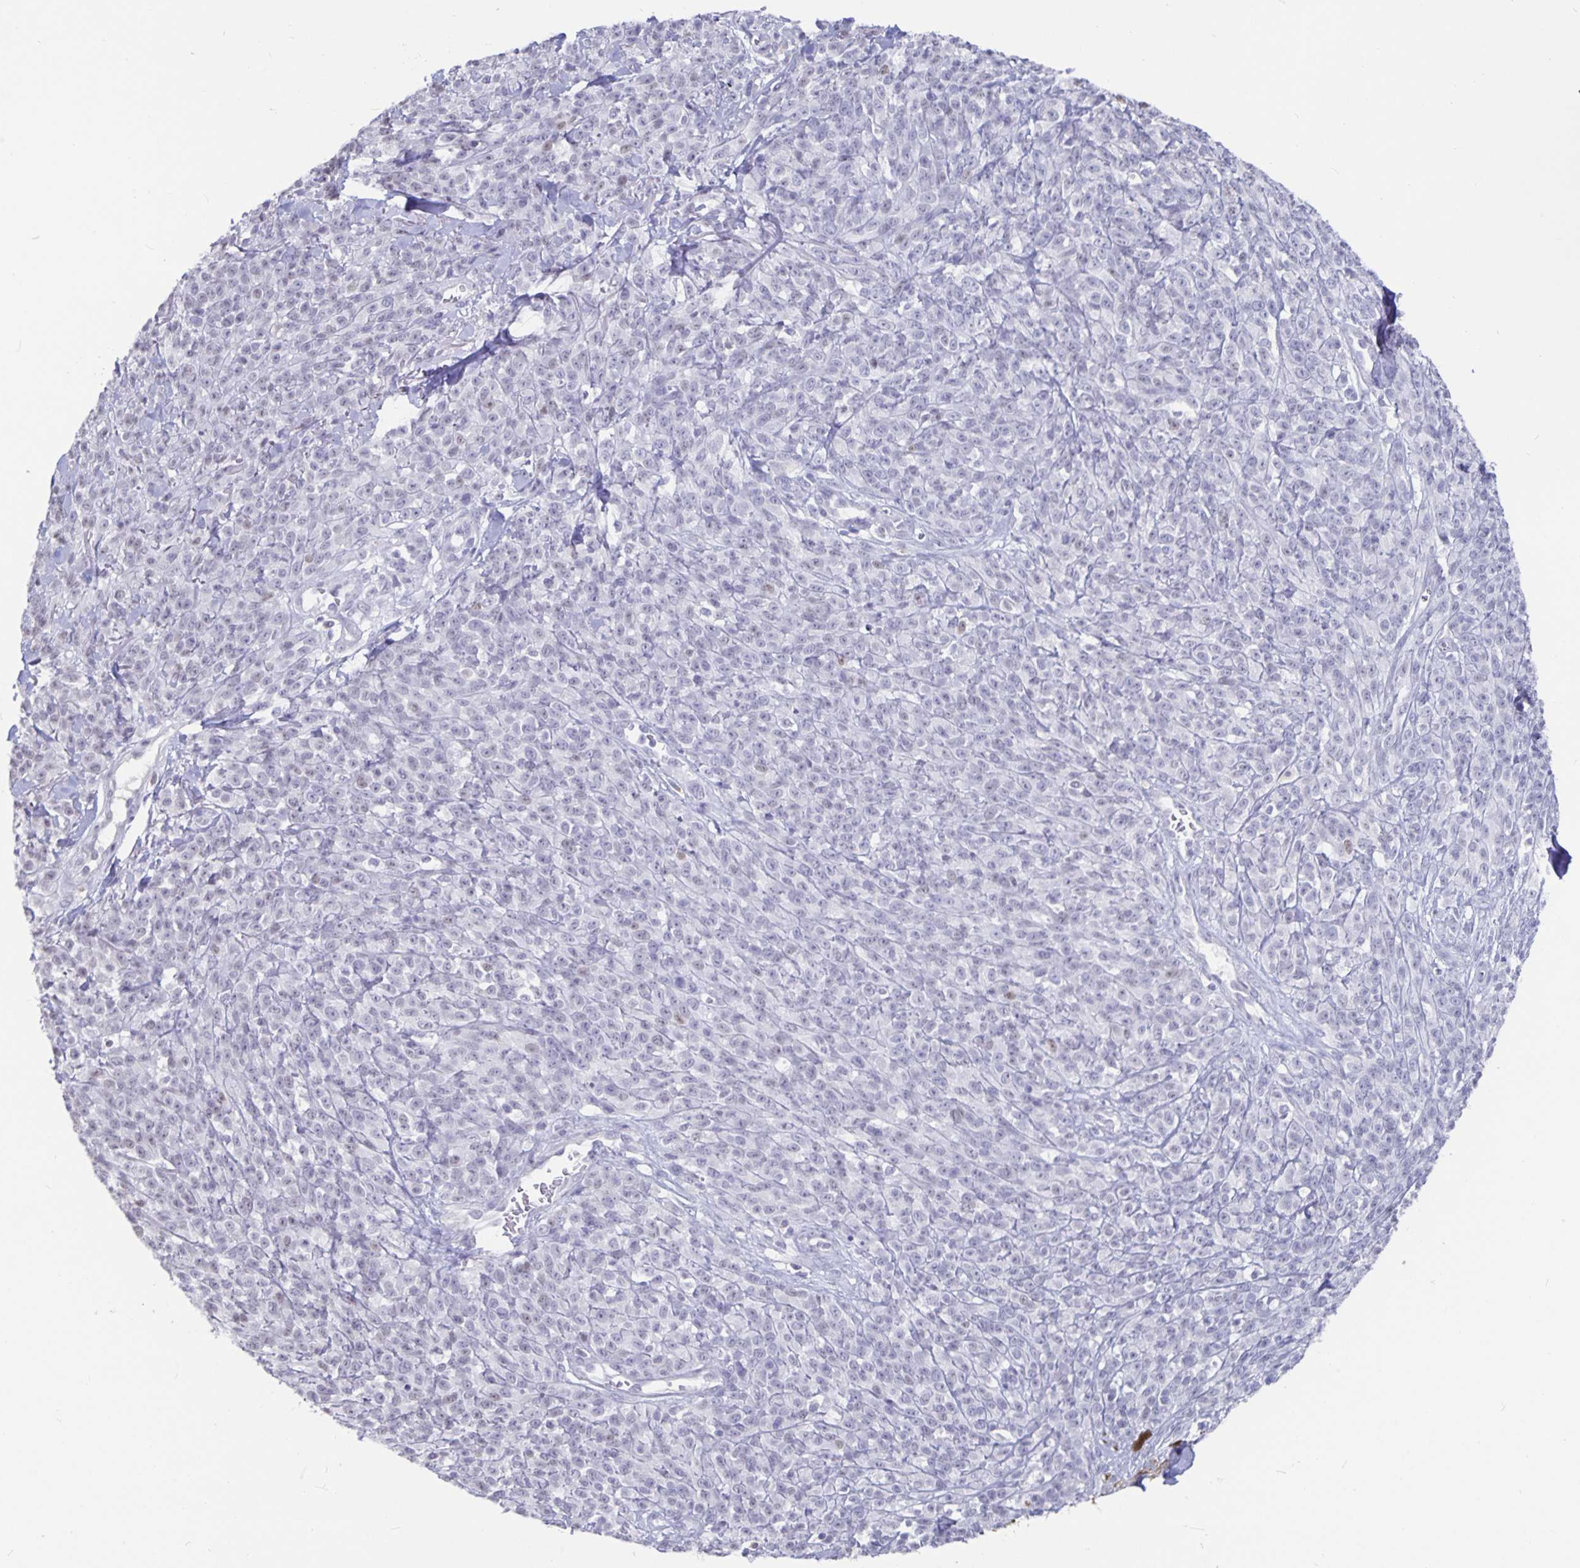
{"staining": {"intensity": "negative", "quantity": "none", "location": "none"}, "tissue": "melanoma", "cell_type": "Tumor cells", "image_type": "cancer", "snomed": [{"axis": "morphology", "description": "Malignant melanoma, NOS"}, {"axis": "topography", "description": "Skin"}, {"axis": "topography", "description": "Skin of trunk"}], "caption": "Malignant melanoma was stained to show a protein in brown. There is no significant expression in tumor cells.", "gene": "OLIG2", "patient": {"sex": "male", "age": 74}}